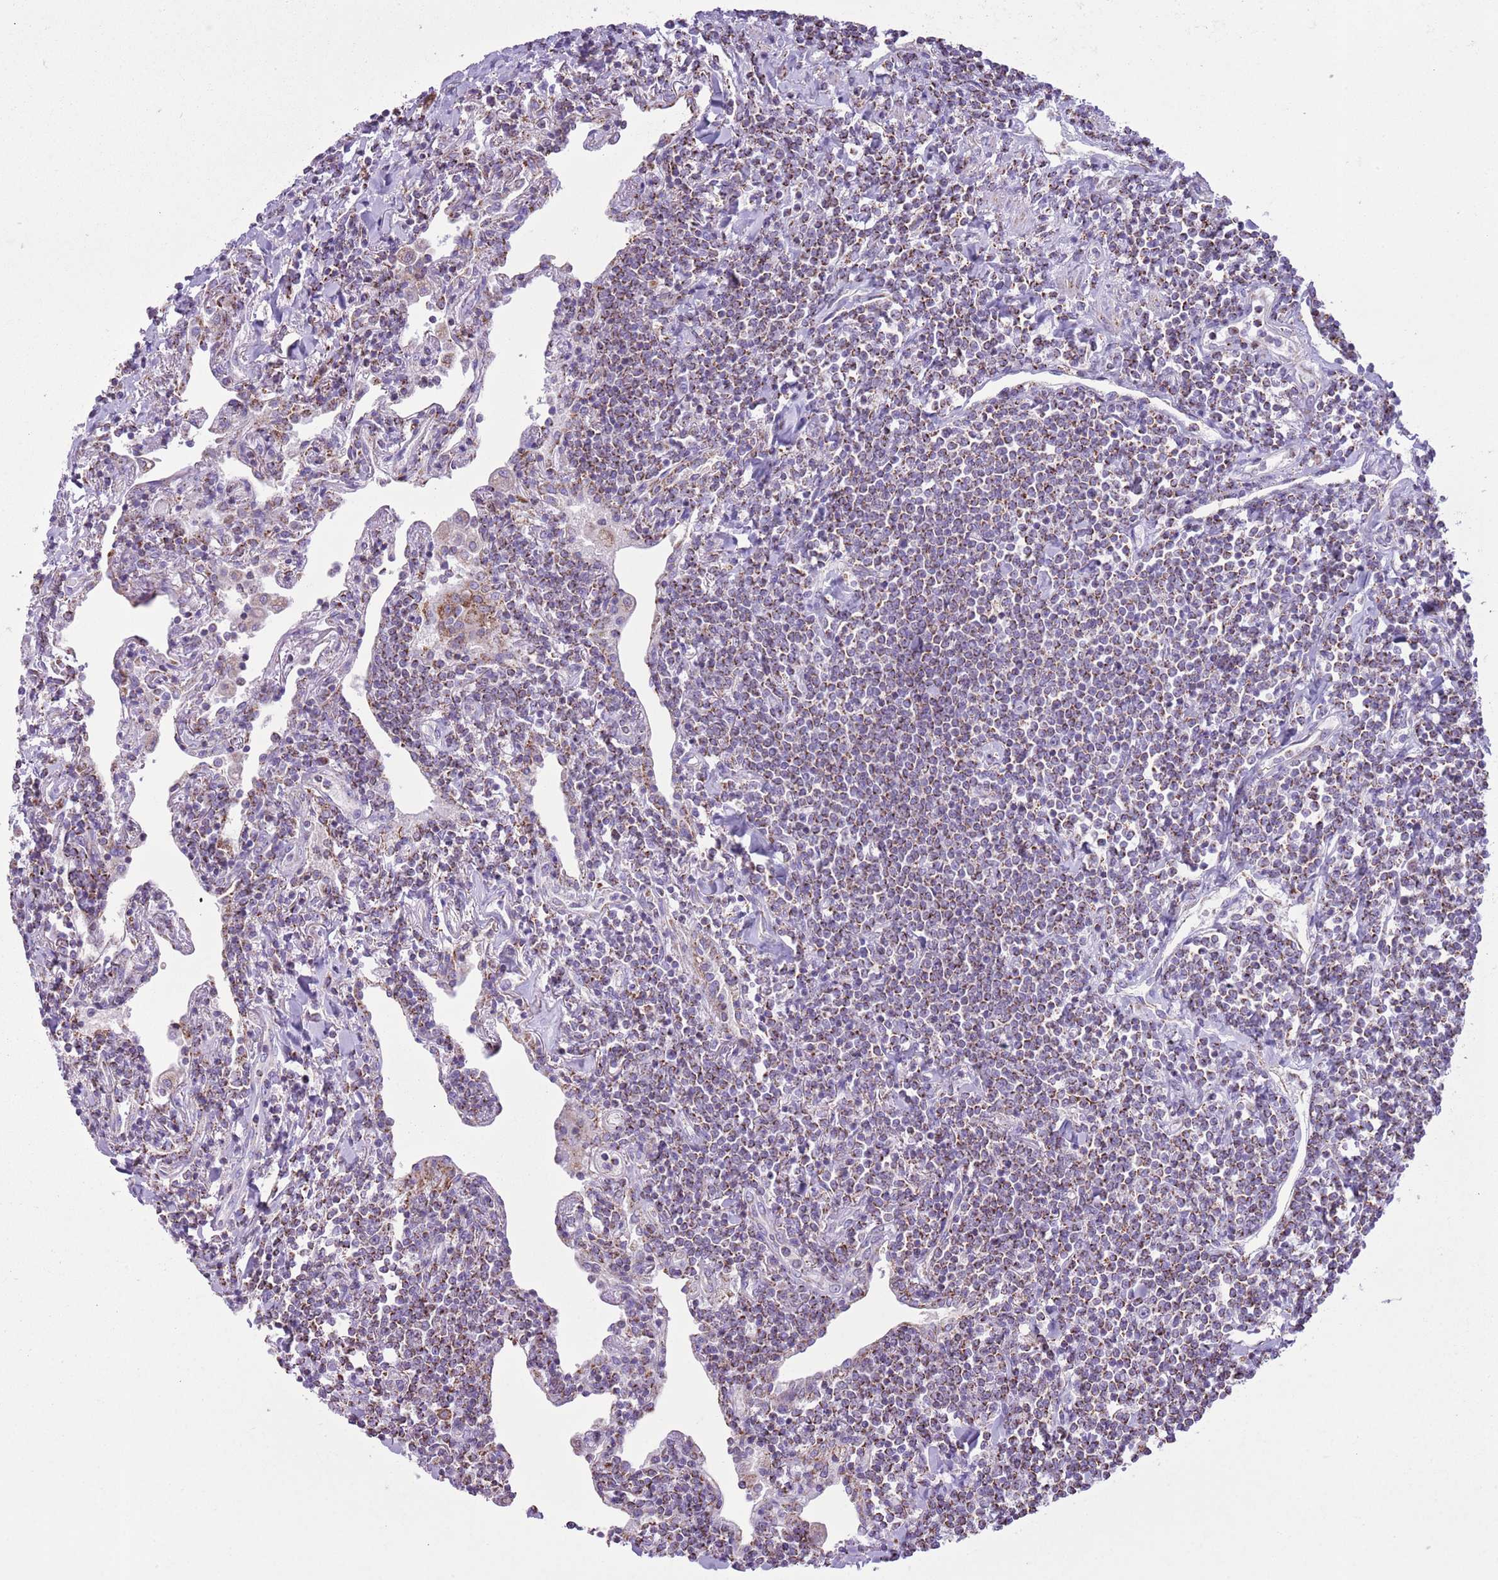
{"staining": {"intensity": "moderate", "quantity": ">75%", "location": "cytoplasmic/membranous"}, "tissue": "lymphoma", "cell_type": "Tumor cells", "image_type": "cancer", "snomed": [{"axis": "morphology", "description": "Malignant lymphoma, non-Hodgkin's type, Low grade"}, {"axis": "topography", "description": "Lung"}], "caption": "Human malignant lymphoma, non-Hodgkin's type (low-grade) stained with a brown dye reveals moderate cytoplasmic/membranous positive positivity in about >75% of tumor cells.", "gene": "ATP6V1B1", "patient": {"sex": "female", "age": 71}}